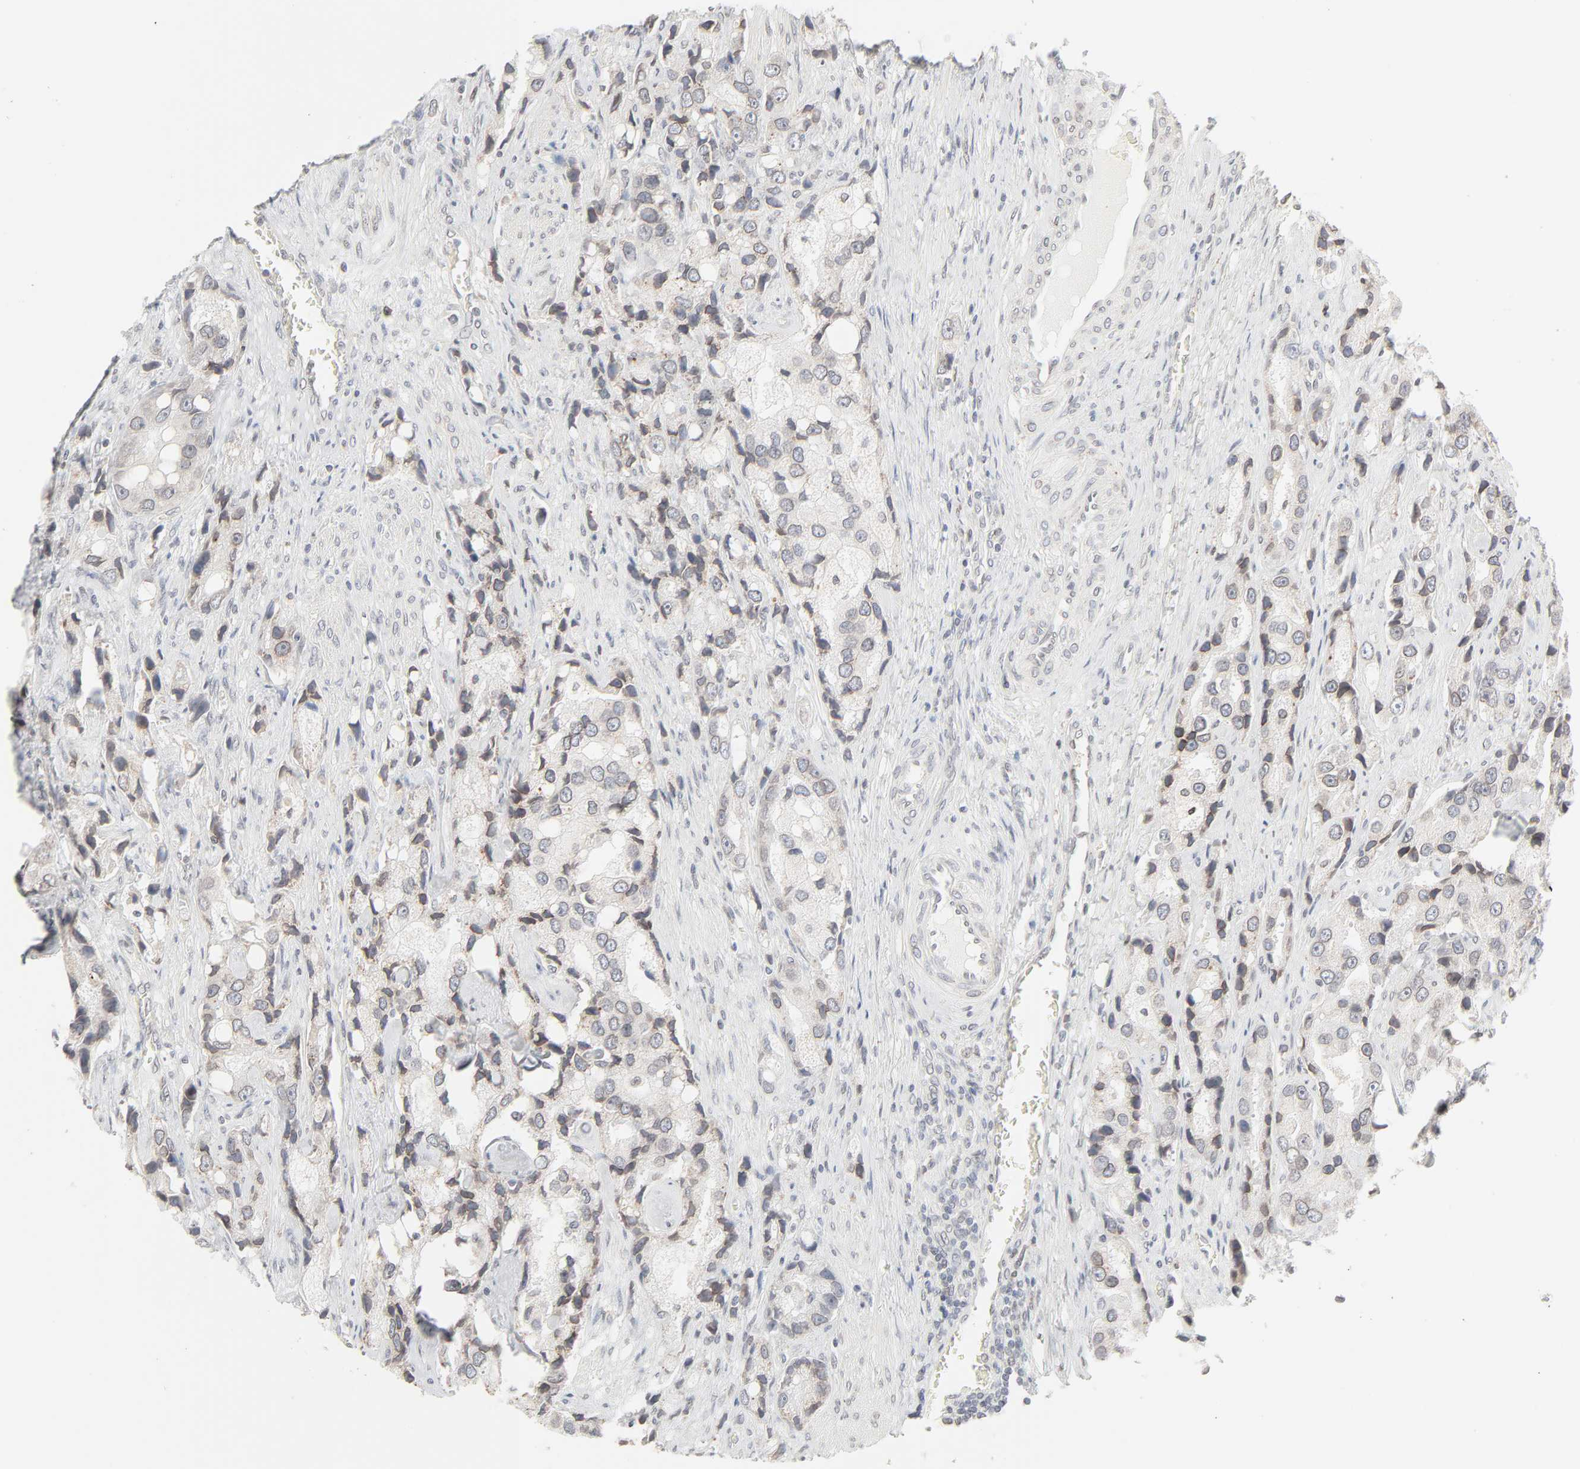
{"staining": {"intensity": "weak", "quantity": "25%-75%", "location": "cytoplasmic/membranous,nuclear"}, "tissue": "prostate cancer", "cell_type": "Tumor cells", "image_type": "cancer", "snomed": [{"axis": "morphology", "description": "Adenocarcinoma, High grade"}, {"axis": "topography", "description": "Prostate"}], "caption": "About 25%-75% of tumor cells in human prostate cancer exhibit weak cytoplasmic/membranous and nuclear protein staining as visualized by brown immunohistochemical staining.", "gene": "MAD1L1", "patient": {"sex": "male", "age": 63}}